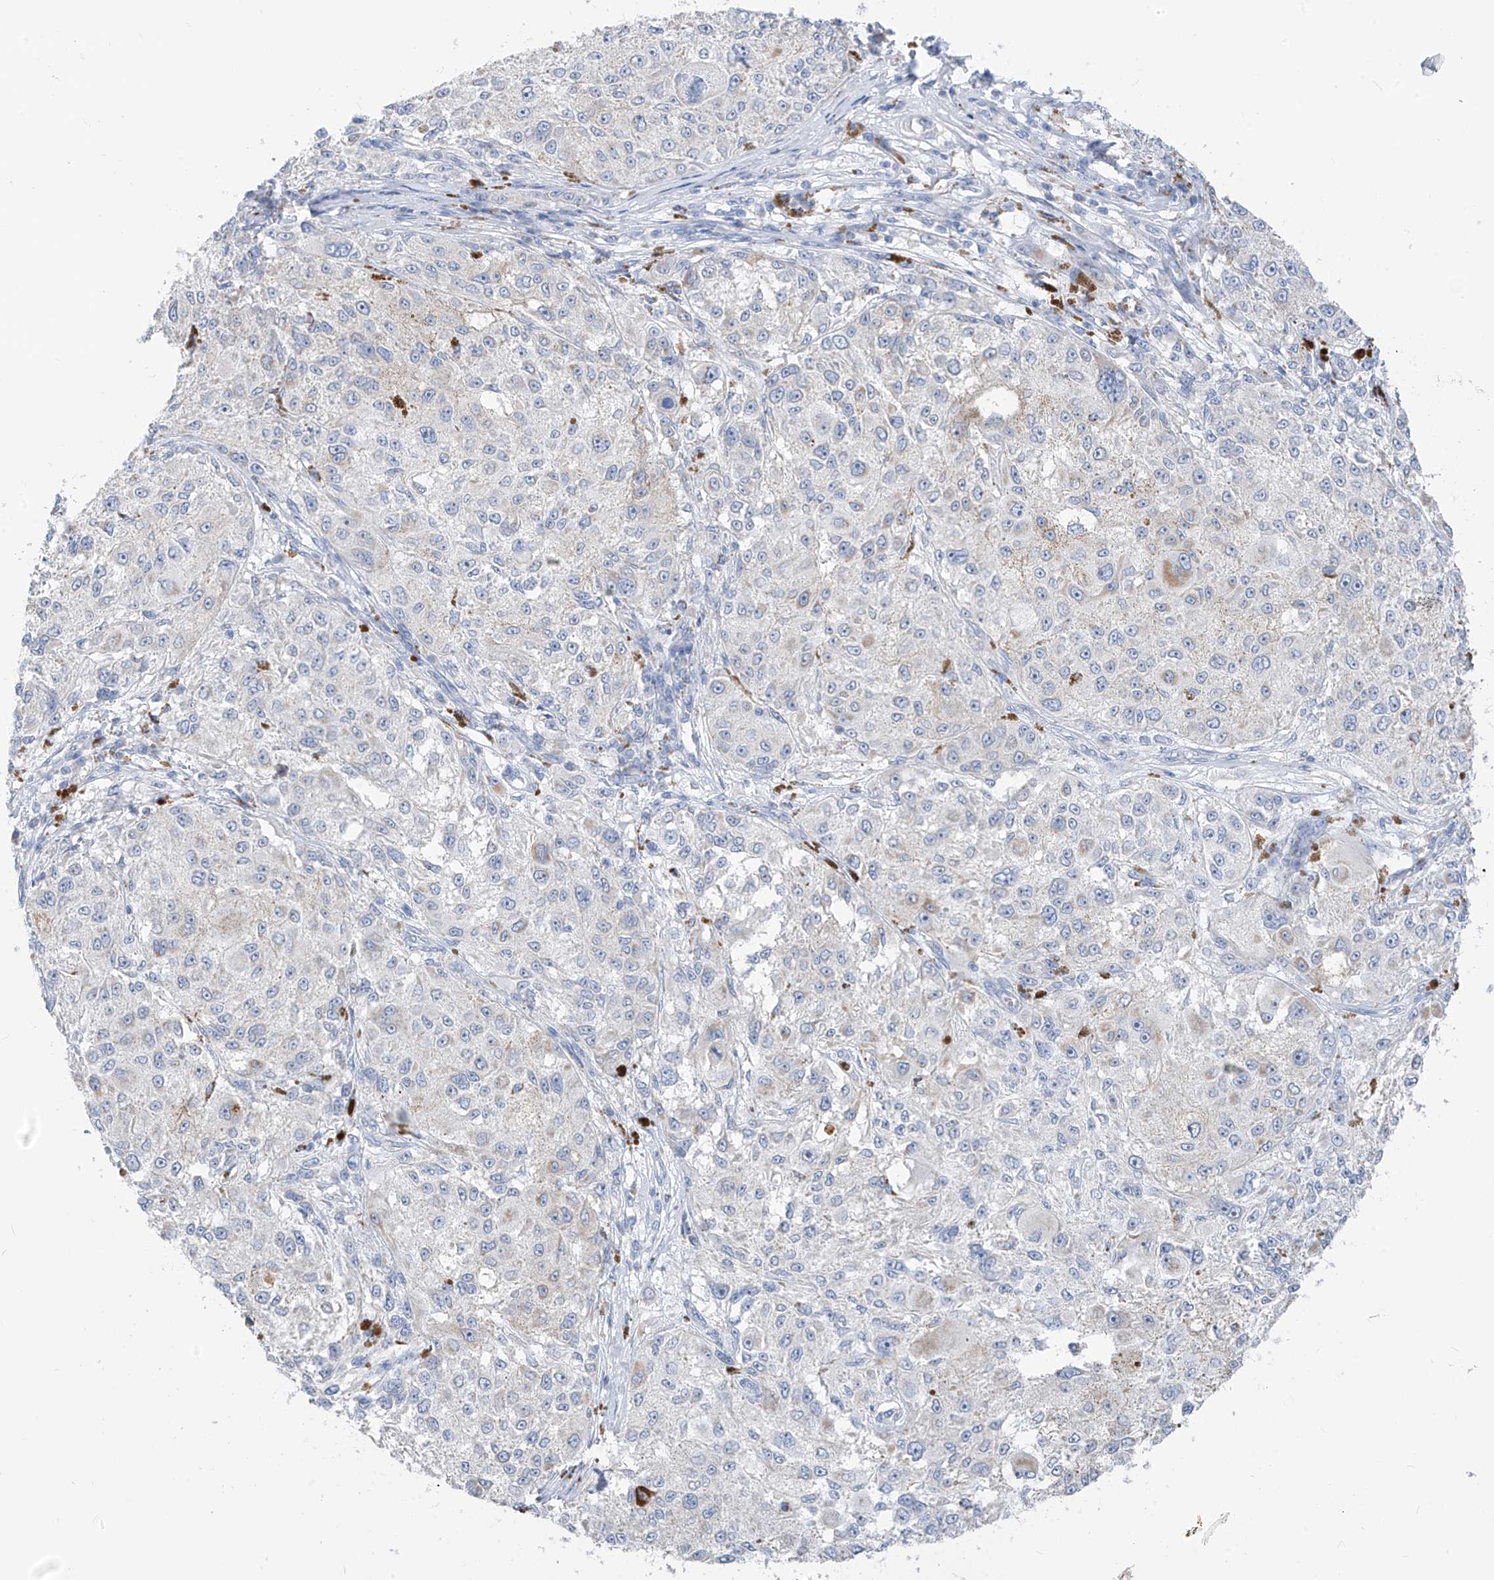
{"staining": {"intensity": "negative", "quantity": "none", "location": "none"}, "tissue": "melanoma", "cell_type": "Tumor cells", "image_type": "cancer", "snomed": [{"axis": "morphology", "description": "Necrosis, NOS"}, {"axis": "morphology", "description": "Malignant melanoma, NOS"}, {"axis": "topography", "description": "Skin"}], "caption": "Immunohistochemistry histopathology image of neoplastic tissue: malignant melanoma stained with DAB shows no significant protein expression in tumor cells.", "gene": "ZNF404", "patient": {"sex": "female", "age": 87}}